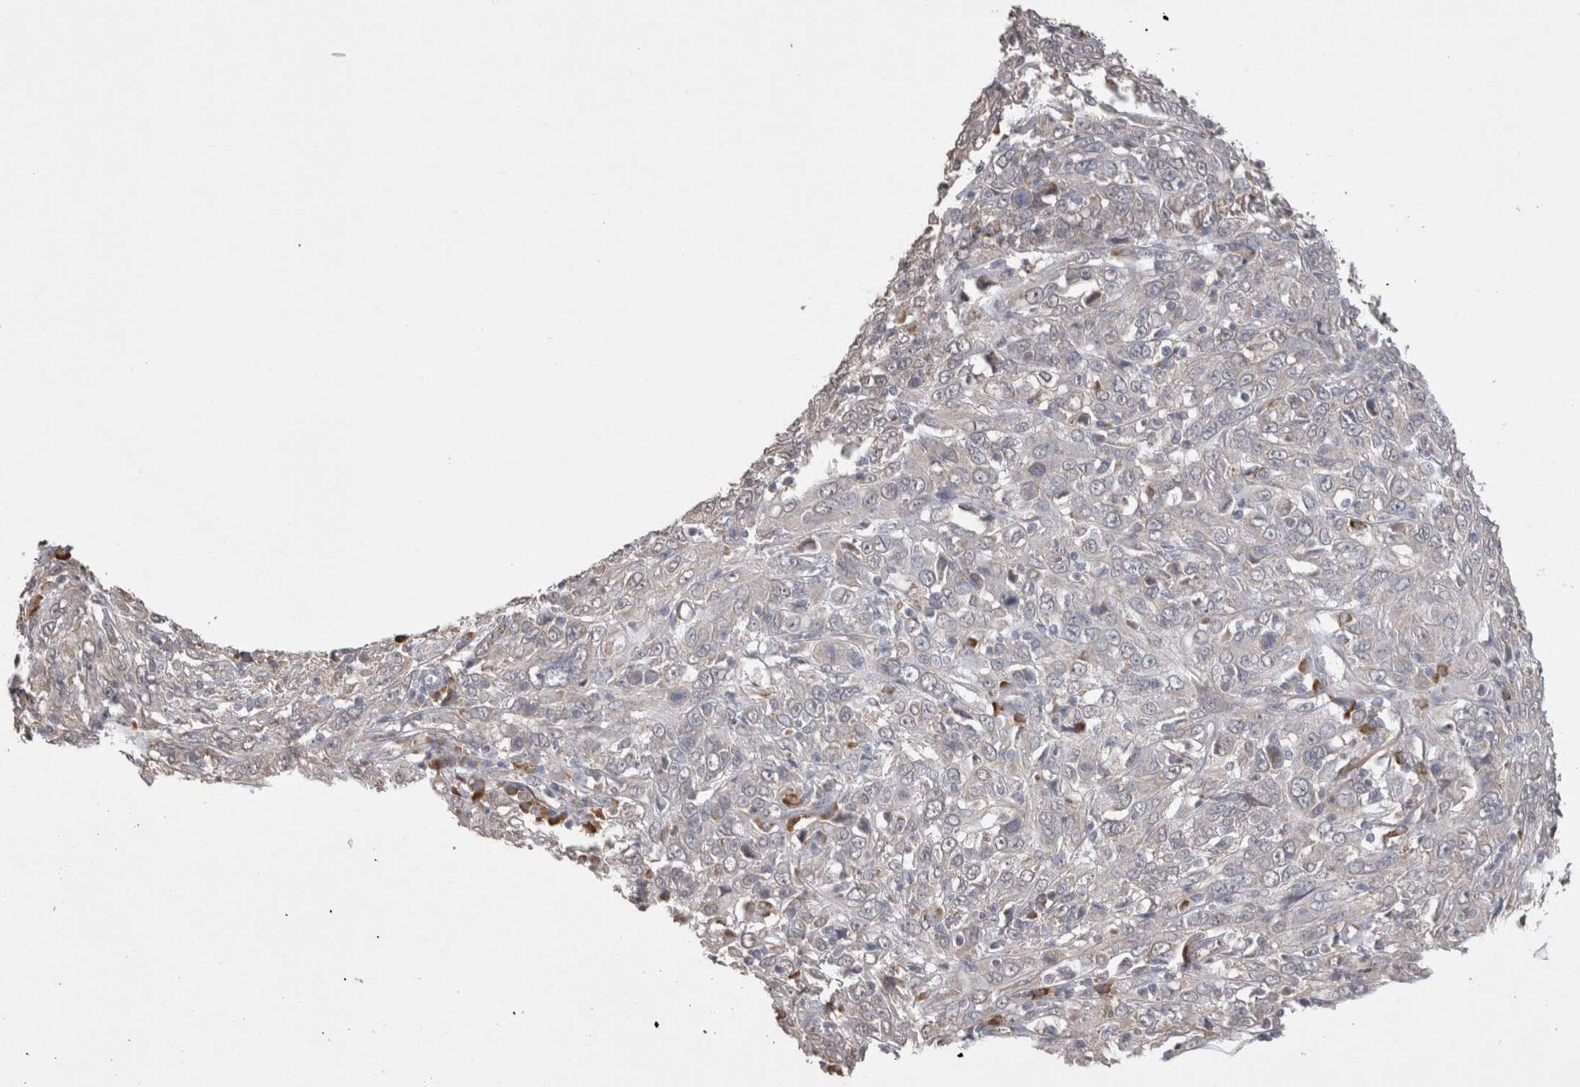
{"staining": {"intensity": "negative", "quantity": "none", "location": "none"}, "tissue": "cervical cancer", "cell_type": "Tumor cells", "image_type": "cancer", "snomed": [{"axis": "morphology", "description": "Squamous cell carcinoma, NOS"}, {"axis": "topography", "description": "Cervix"}], "caption": "Immunohistochemical staining of squamous cell carcinoma (cervical) shows no significant expression in tumor cells.", "gene": "NOMO1", "patient": {"sex": "female", "age": 46}}